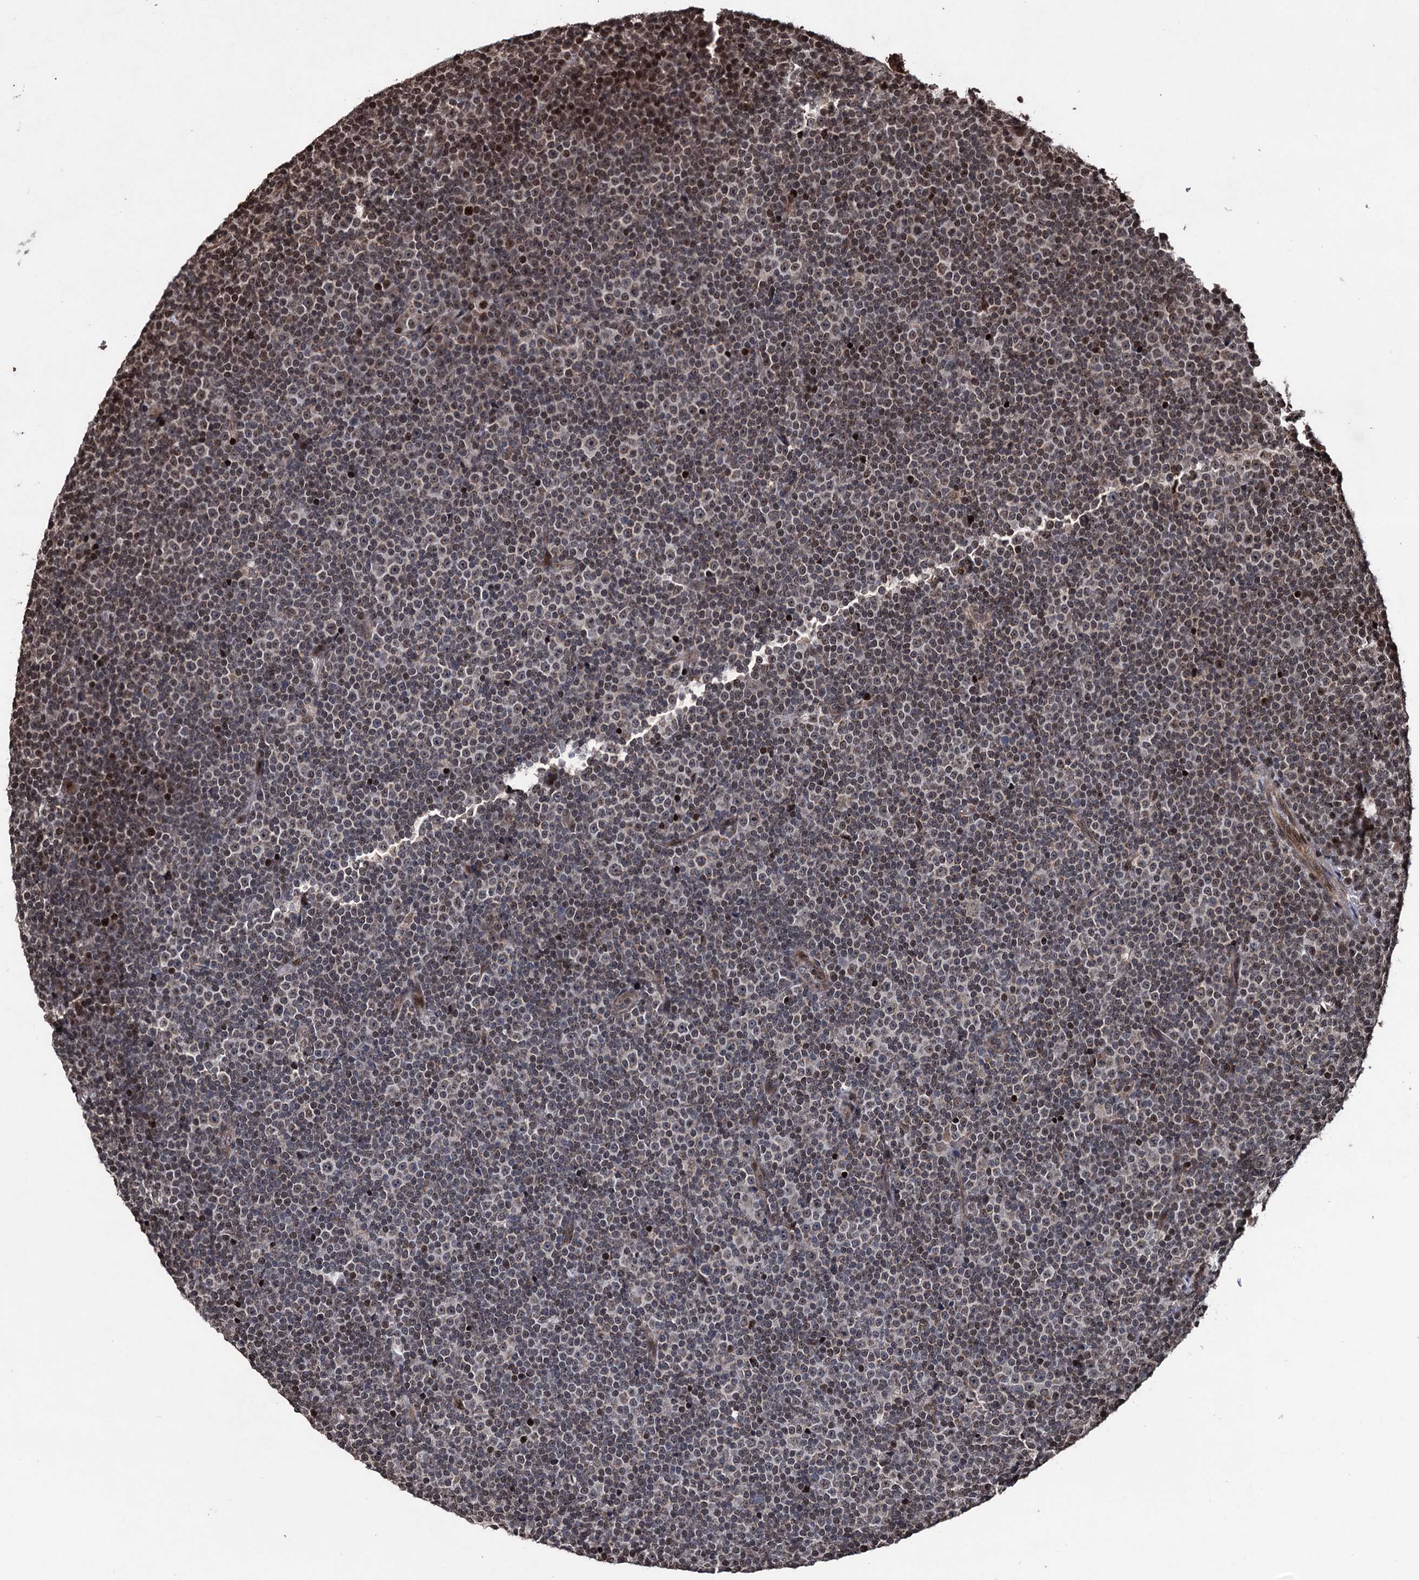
{"staining": {"intensity": "moderate", "quantity": "25%-75%", "location": "nuclear"}, "tissue": "lymphoma", "cell_type": "Tumor cells", "image_type": "cancer", "snomed": [{"axis": "morphology", "description": "Malignant lymphoma, non-Hodgkin's type, Low grade"}, {"axis": "topography", "description": "Lymph node"}], "caption": "The histopathology image displays a brown stain indicating the presence of a protein in the nuclear of tumor cells in malignant lymphoma, non-Hodgkin's type (low-grade).", "gene": "EYA4", "patient": {"sex": "female", "age": 67}}